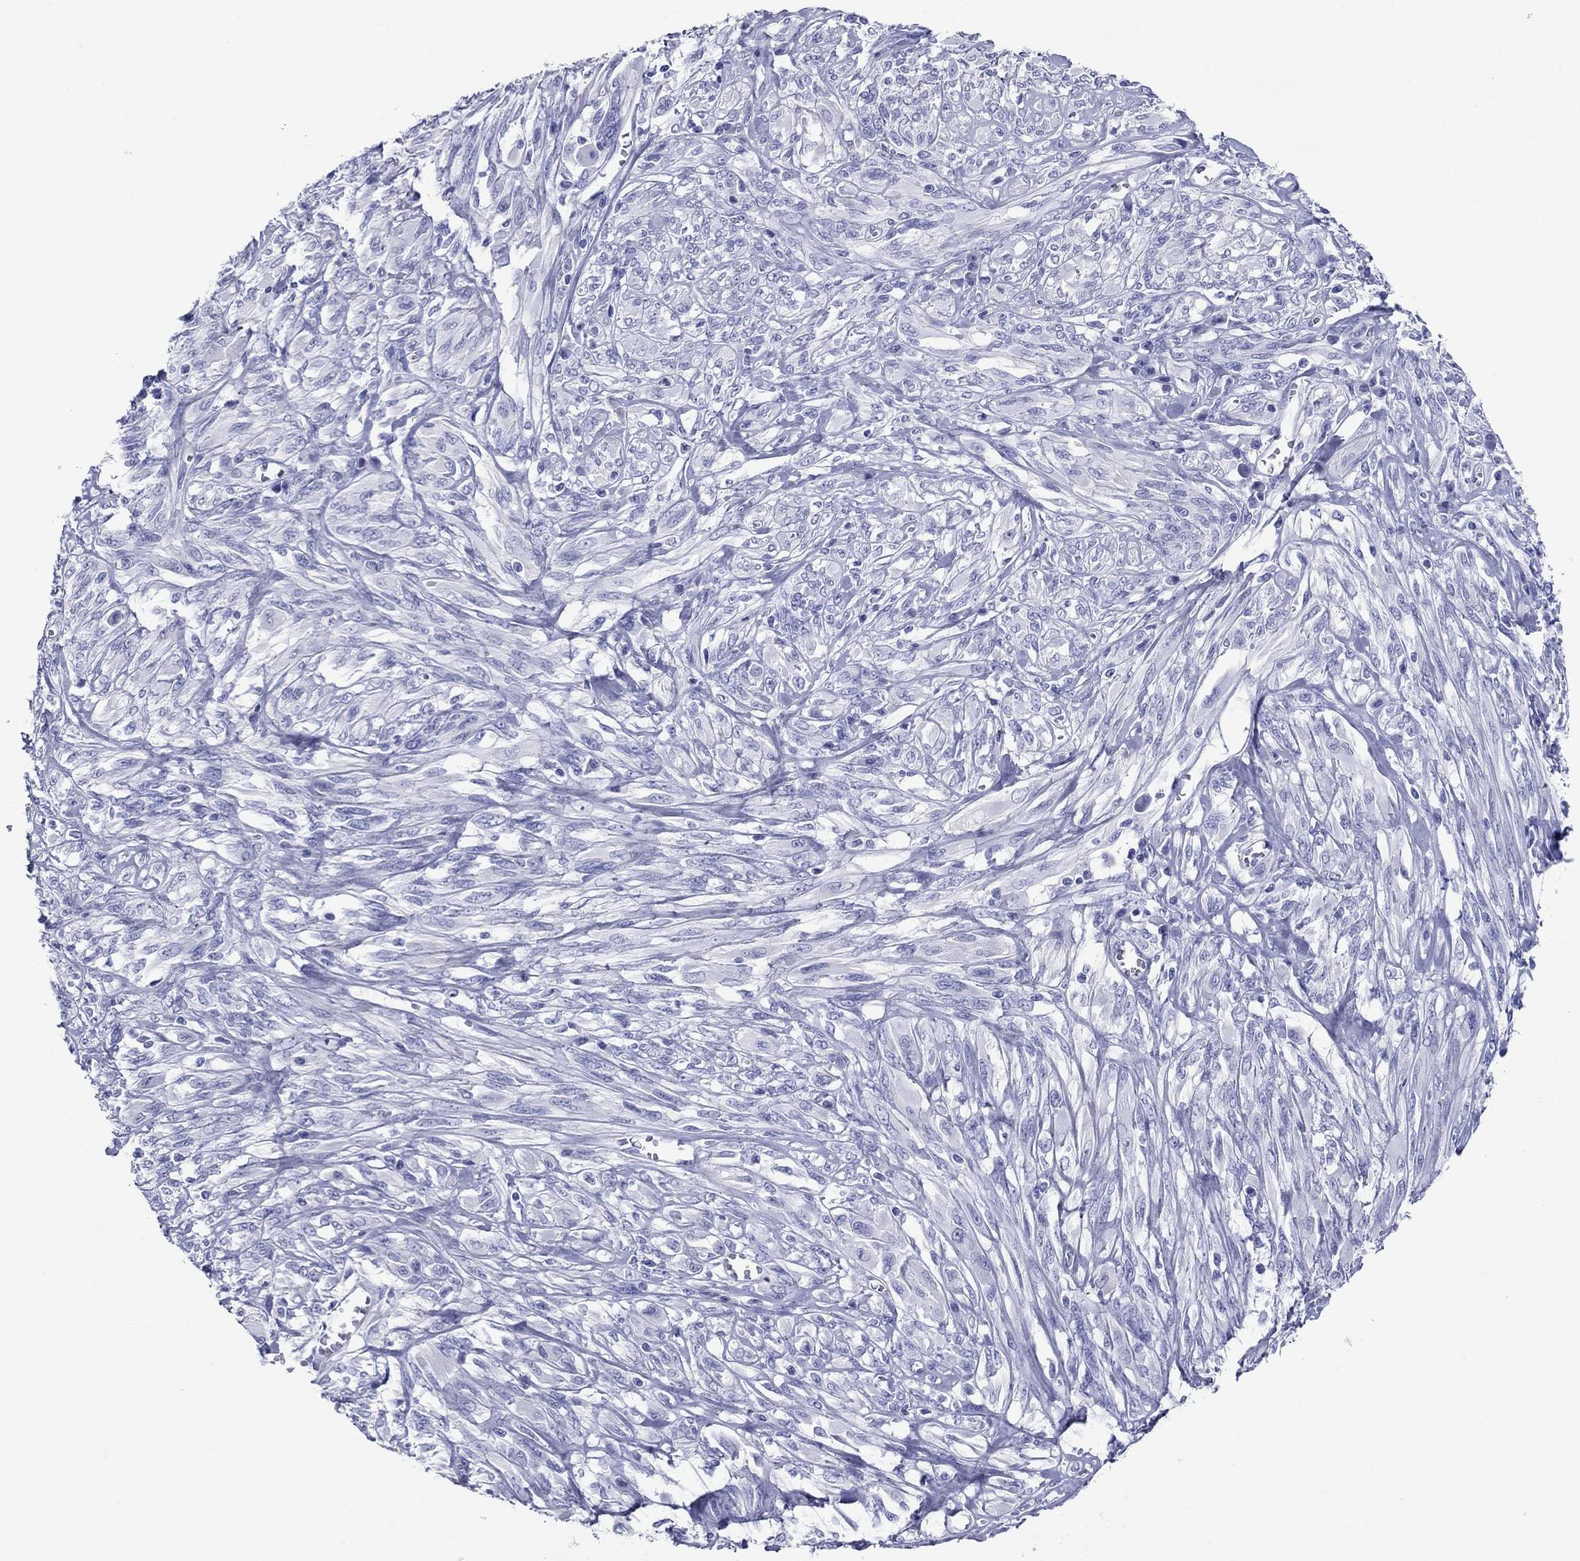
{"staining": {"intensity": "negative", "quantity": "none", "location": "none"}, "tissue": "melanoma", "cell_type": "Tumor cells", "image_type": "cancer", "snomed": [{"axis": "morphology", "description": "Malignant melanoma, NOS"}, {"axis": "topography", "description": "Skin"}], "caption": "This is an IHC image of human malignant melanoma. There is no staining in tumor cells.", "gene": "ATP4A", "patient": {"sex": "female", "age": 91}}